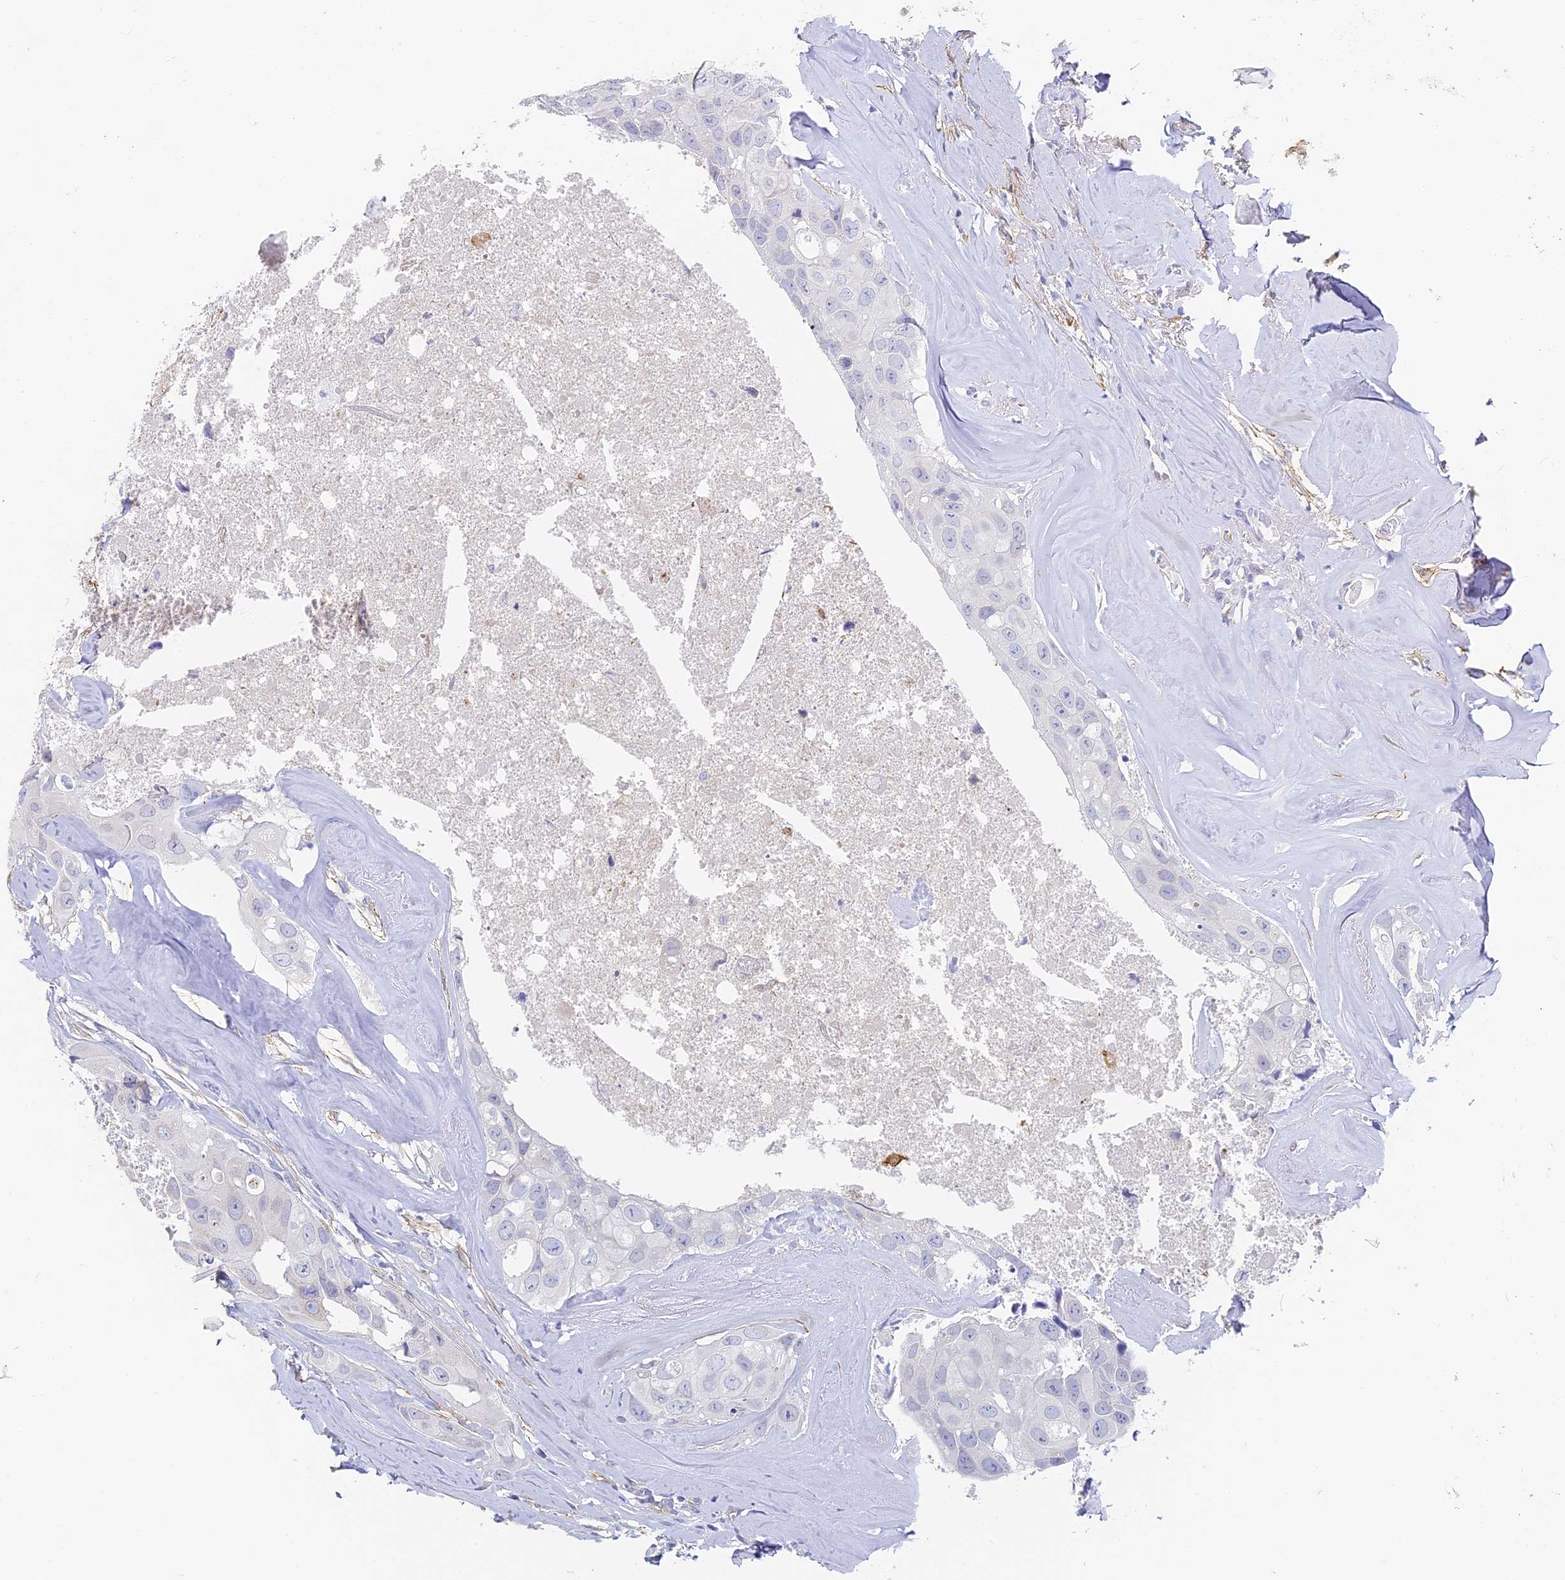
{"staining": {"intensity": "negative", "quantity": "none", "location": "none"}, "tissue": "head and neck cancer", "cell_type": "Tumor cells", "image_type": "cancer", "snomed": [{"axis": "morphology", "description": "Adenocarcinoma, NOS"}, {"axis": "morphology", "description": "Adenocarcinoma, metastatic, NOS"}, {"axis": "topography", "description": "Head-Neck"}], "caption": "This histopathology image is of metastatic adenocarcinoma (head and neck) stained with immunohistochemistry (IHC) to label a protein in brown with the nuclei are counter-stained blue. There is no positivity in tumor cells.", "gene": "GJA1", "patient": {"sex": "male", "age": 75}}